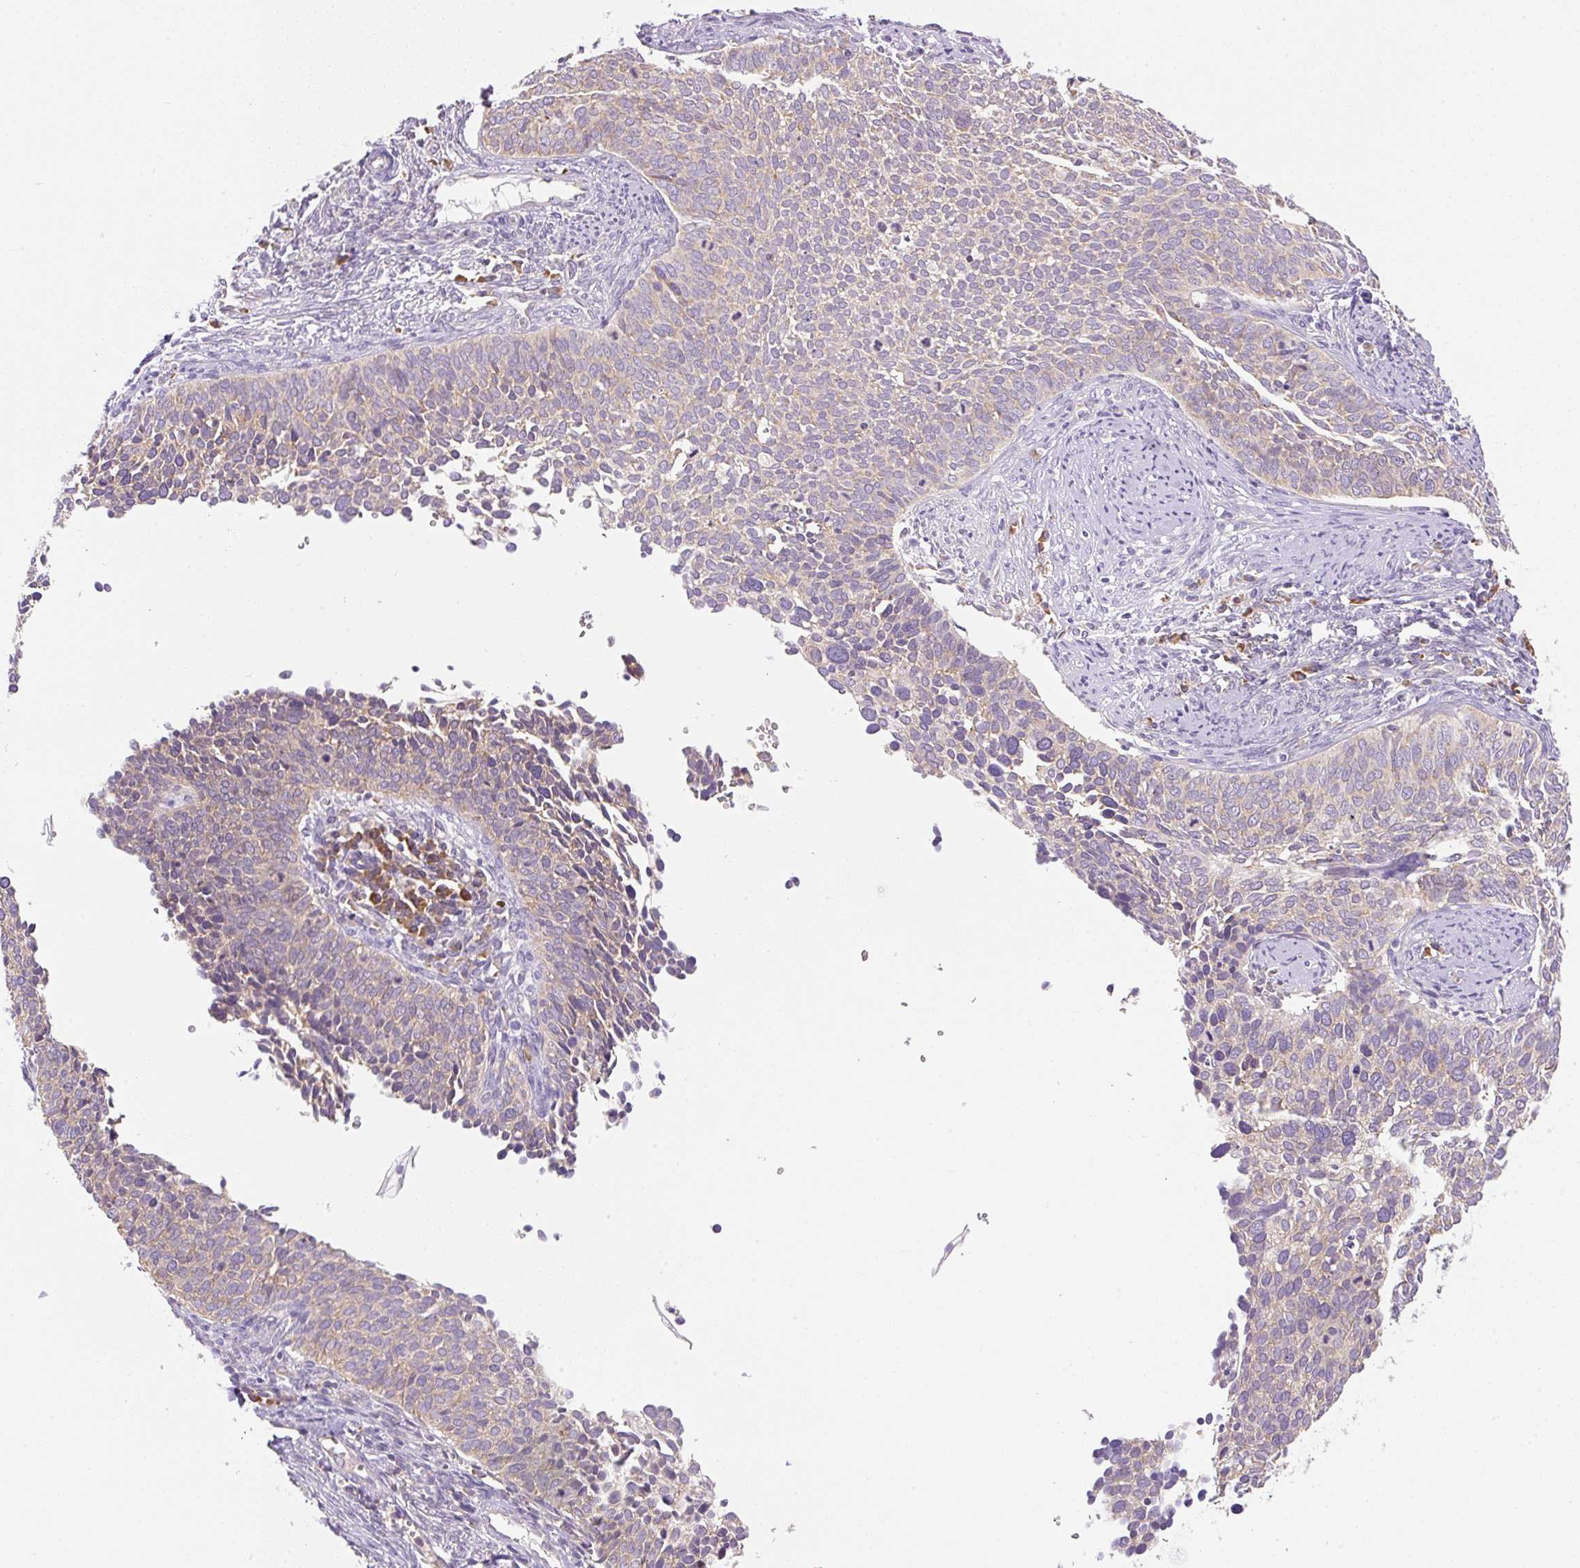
{"staining": {"intensity": "weak", "quantity": "<25%", "location": "cytoplasmic/membranous"}, "tissue": "cervical cancer", "cell_type": "Tumor cells", "image_type": "cancer", "snomed": [{"axis": "morphology", "description": "Squamous cell carcinoma, NOS"}, {"axis": "topography", "description": "Cervix"}], "caption": "Tumor cells are negative for brown protein staining in cervical cancer.", "gene": "RPL18A", "patient": {"sex": "female", "age": 34}}